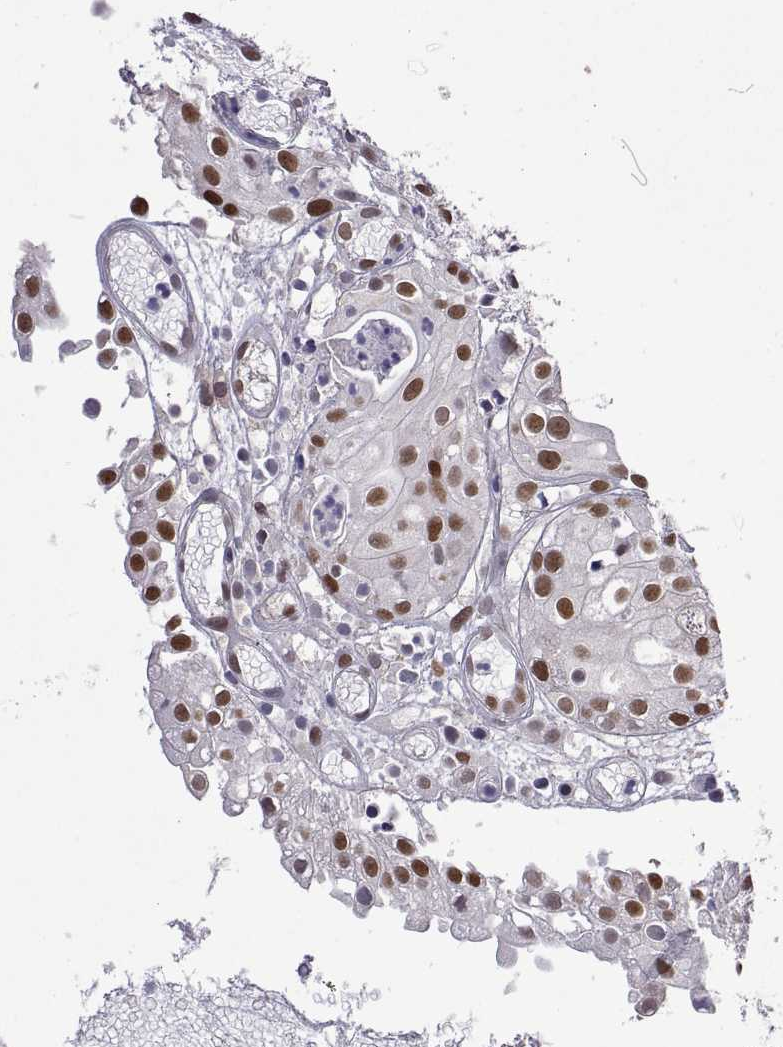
{"staining": {"intensity": "moderate", "quantity": "25%-75%", "location": "nuclear"}, "tissue": "prostate cancer", "cell_type": "Tumor cells", "image_type": "cancer", "snomed": [{"axis": "morphology", "description": "Adenocarcinoma, High grade"}, {"axis": "topography", "description": "Prostate"}], "caption": "Adenocarcinoma (high-grade) (prostate) stained for a protein (brown) exhibits moderate nuclear positive positivity in about 25%-75% of tumor cells.", "gene": "NR4A1", "patient": {"sex": "male", "age": 79}}